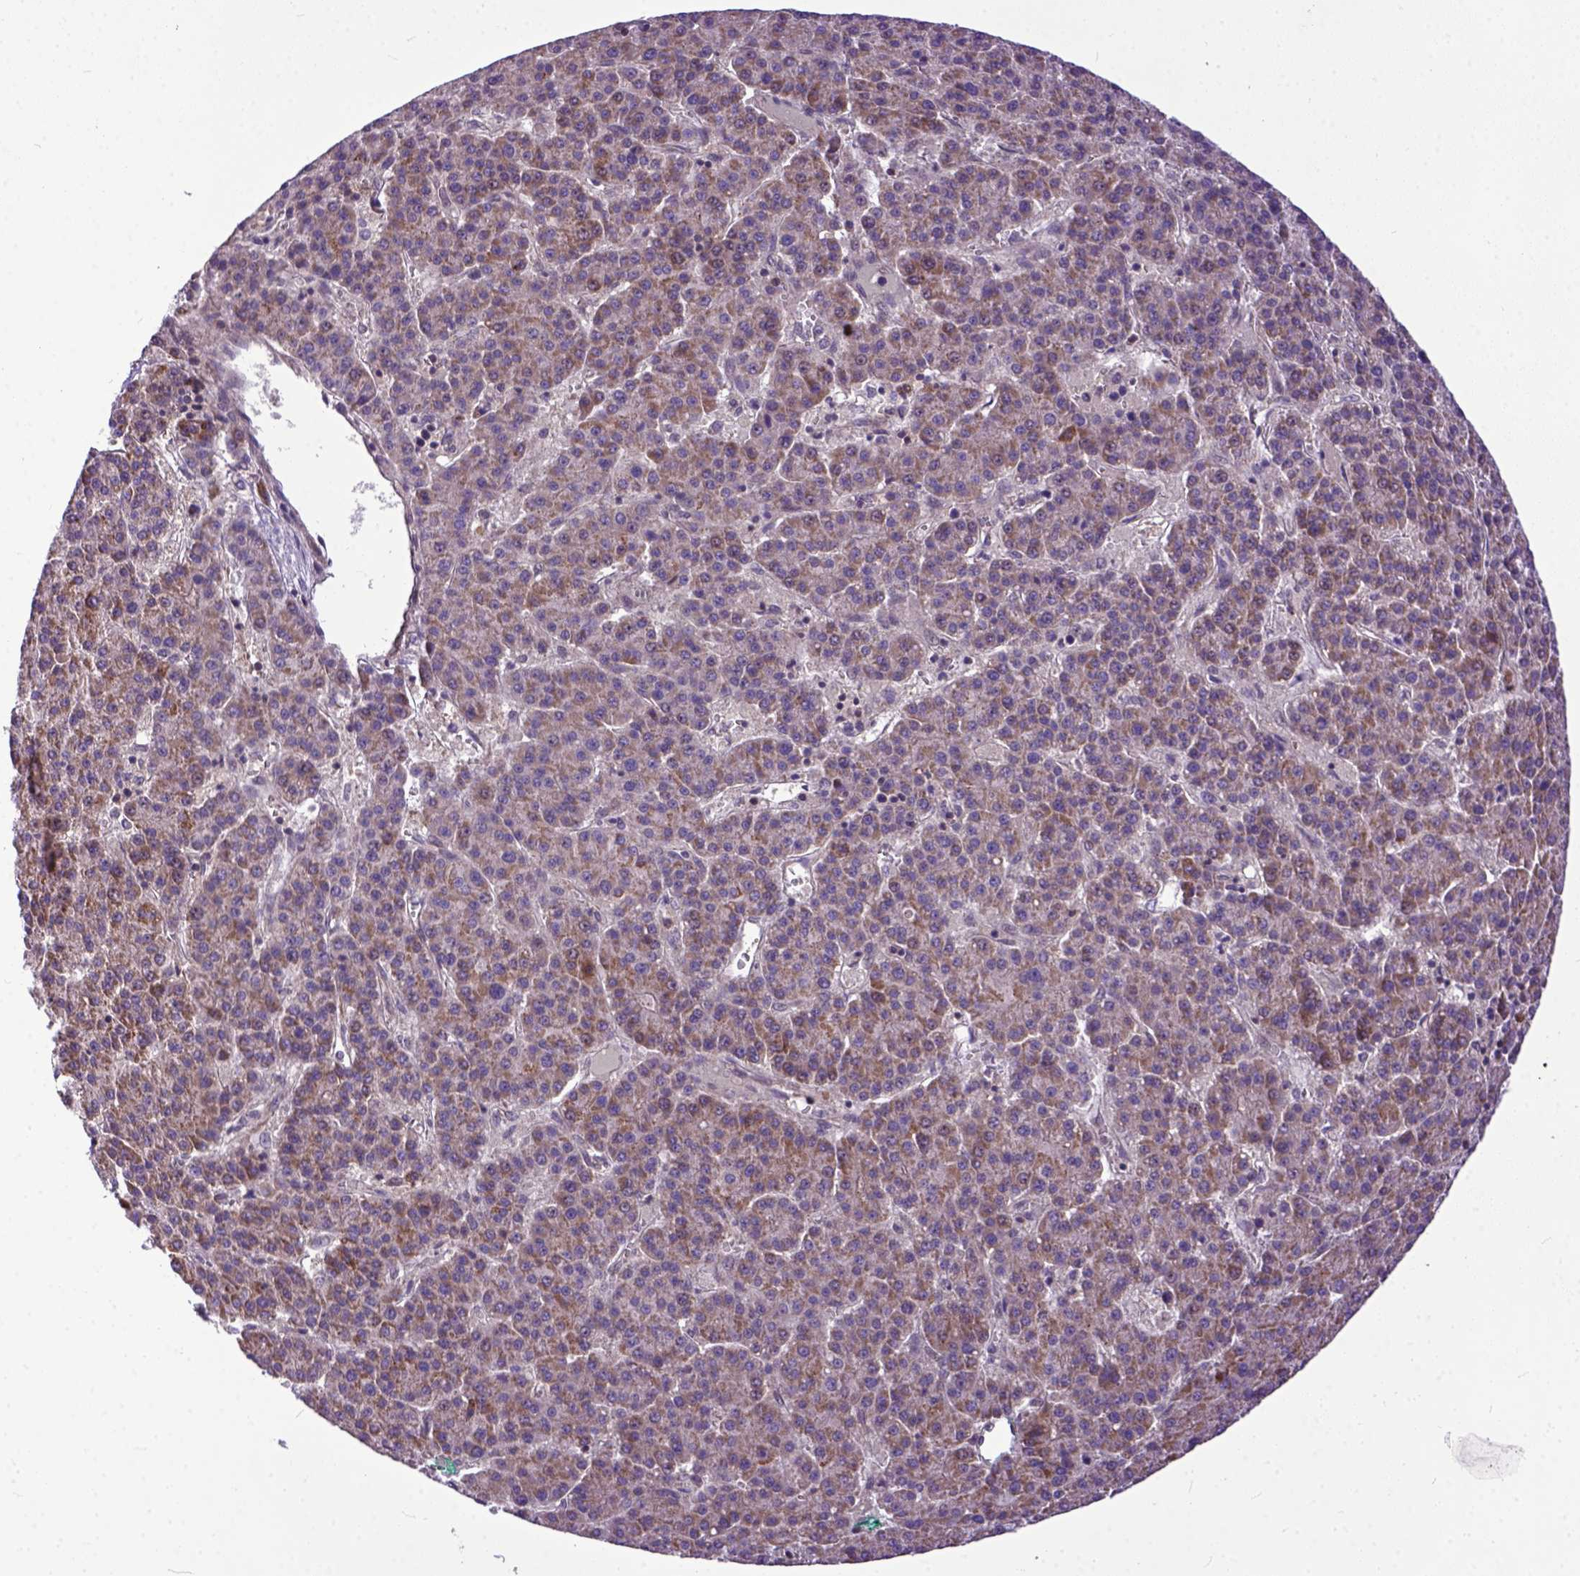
{"staining": {"intensity": "moderate", "quantity": ">75%", "location": "cytoplasmic/membranous"}, "tissue": "liver cancer", "cell_type": "Tumor cells", "image_type": "cancer", "snomed": [{"axis": "morphology", "description": "Carcinoma, Hepatocellular, NOS"}, {"axis": "topography", "description": "Liver"}], "caption": "Liver hepatocellular carcinoma stained with IHC shows moderate cytoplasmic/membranous staining in approximately >75% of tumor cells.", "gene": "CPNE1", "patient": {"sex": "female", "age": 58}}